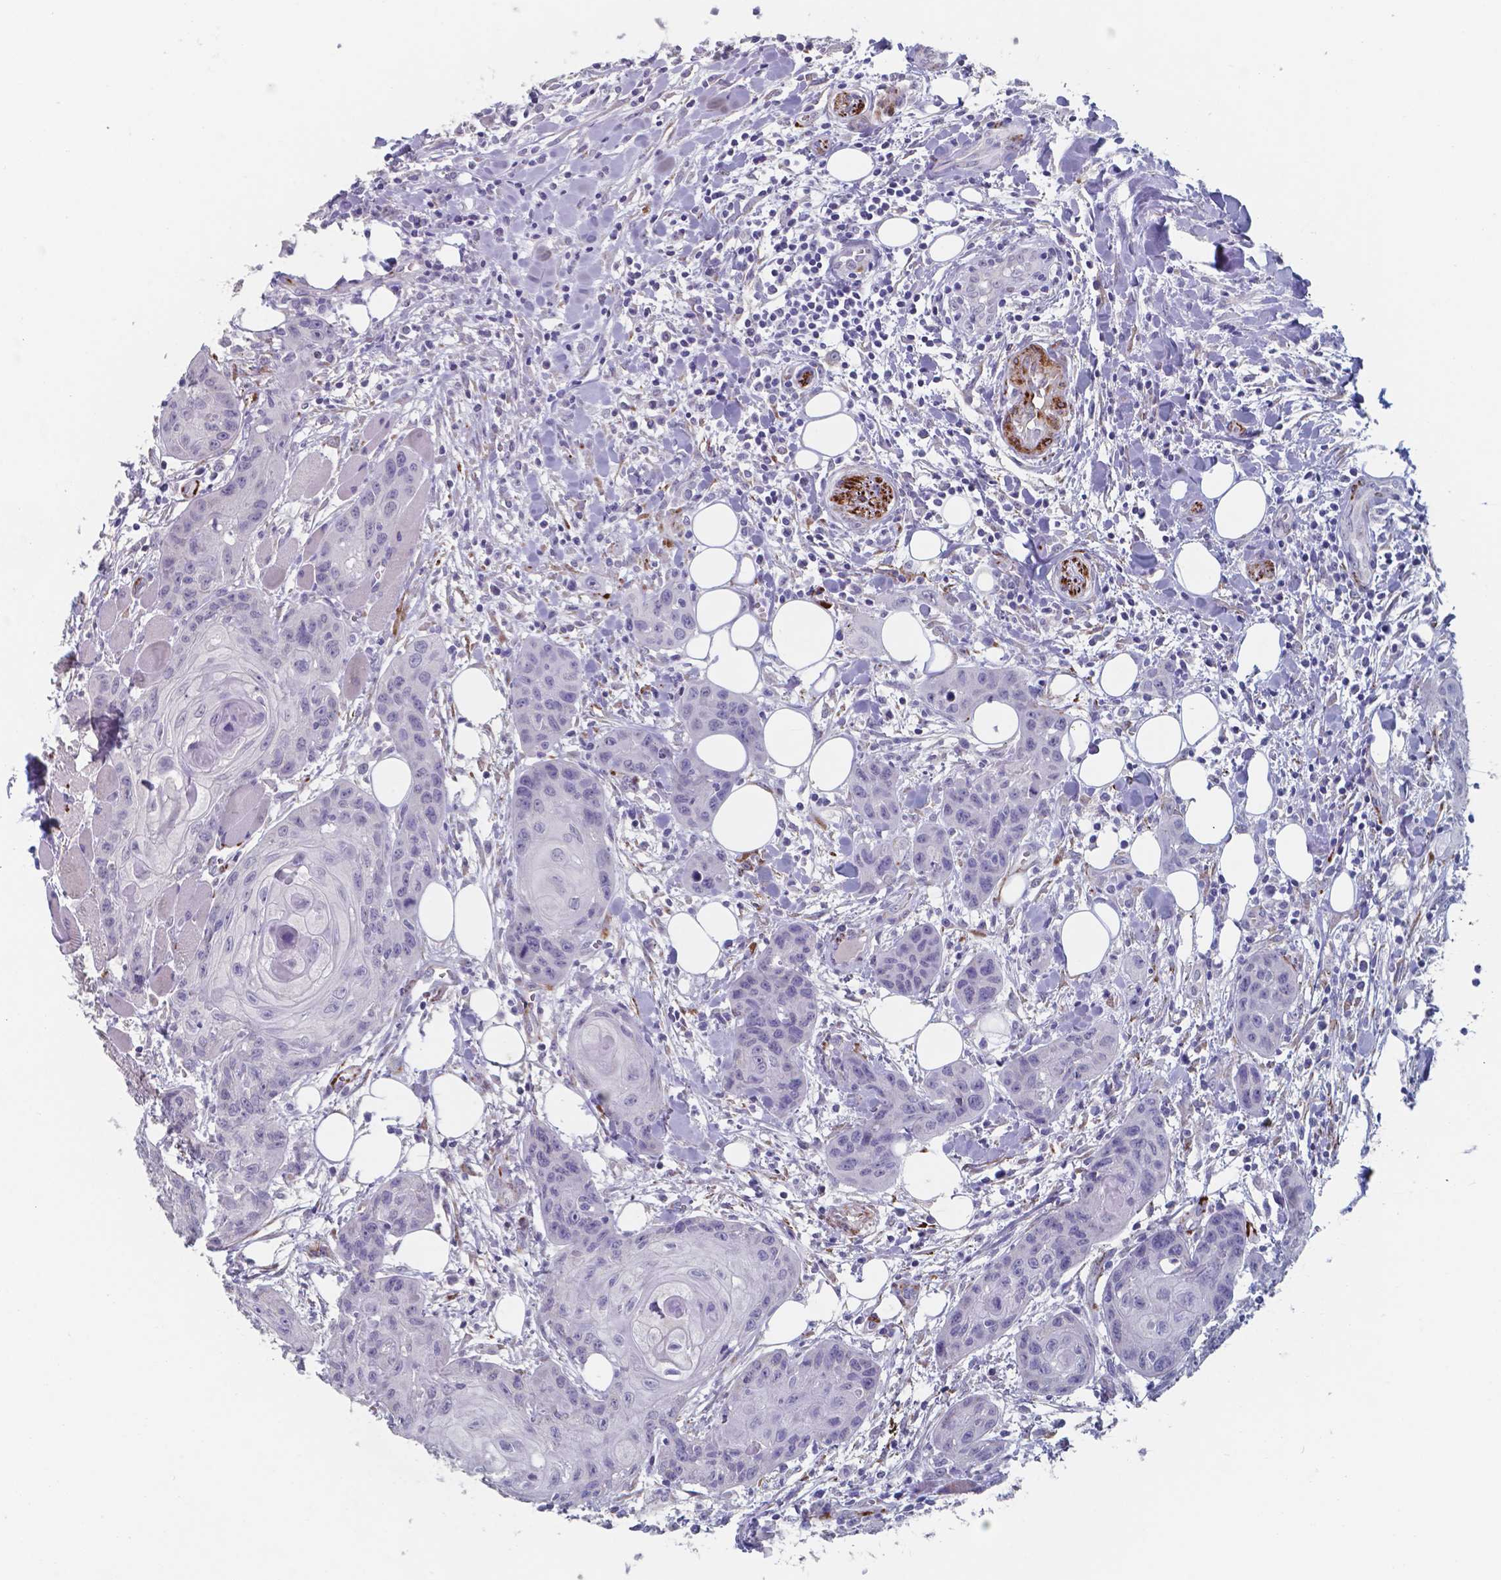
{"staining": {"intensity": "negative", "quantity": "none", "location": "none"}, "tissue": "head and neck cancer", "cell_type": "Tumor cells", "image_type": "cancer", "snomed": [{"axis": "morphology", "description": "Squamous cell carcinoma, NOS"}, {"axis": "topography", "description": "Oral tissue"}, {"axis": "topography", "description": "Head-Neck"}], "caption": "Immunohistochemistry (IHC) micrograph of neoplastic tissue: head and neck cancer stained with DAB (3,3'-diaminobenzidine) shows no significant protein expression in tumor cells.", "gene": "PLA2R1", "patient": {"sex": "male", "age": 58}}